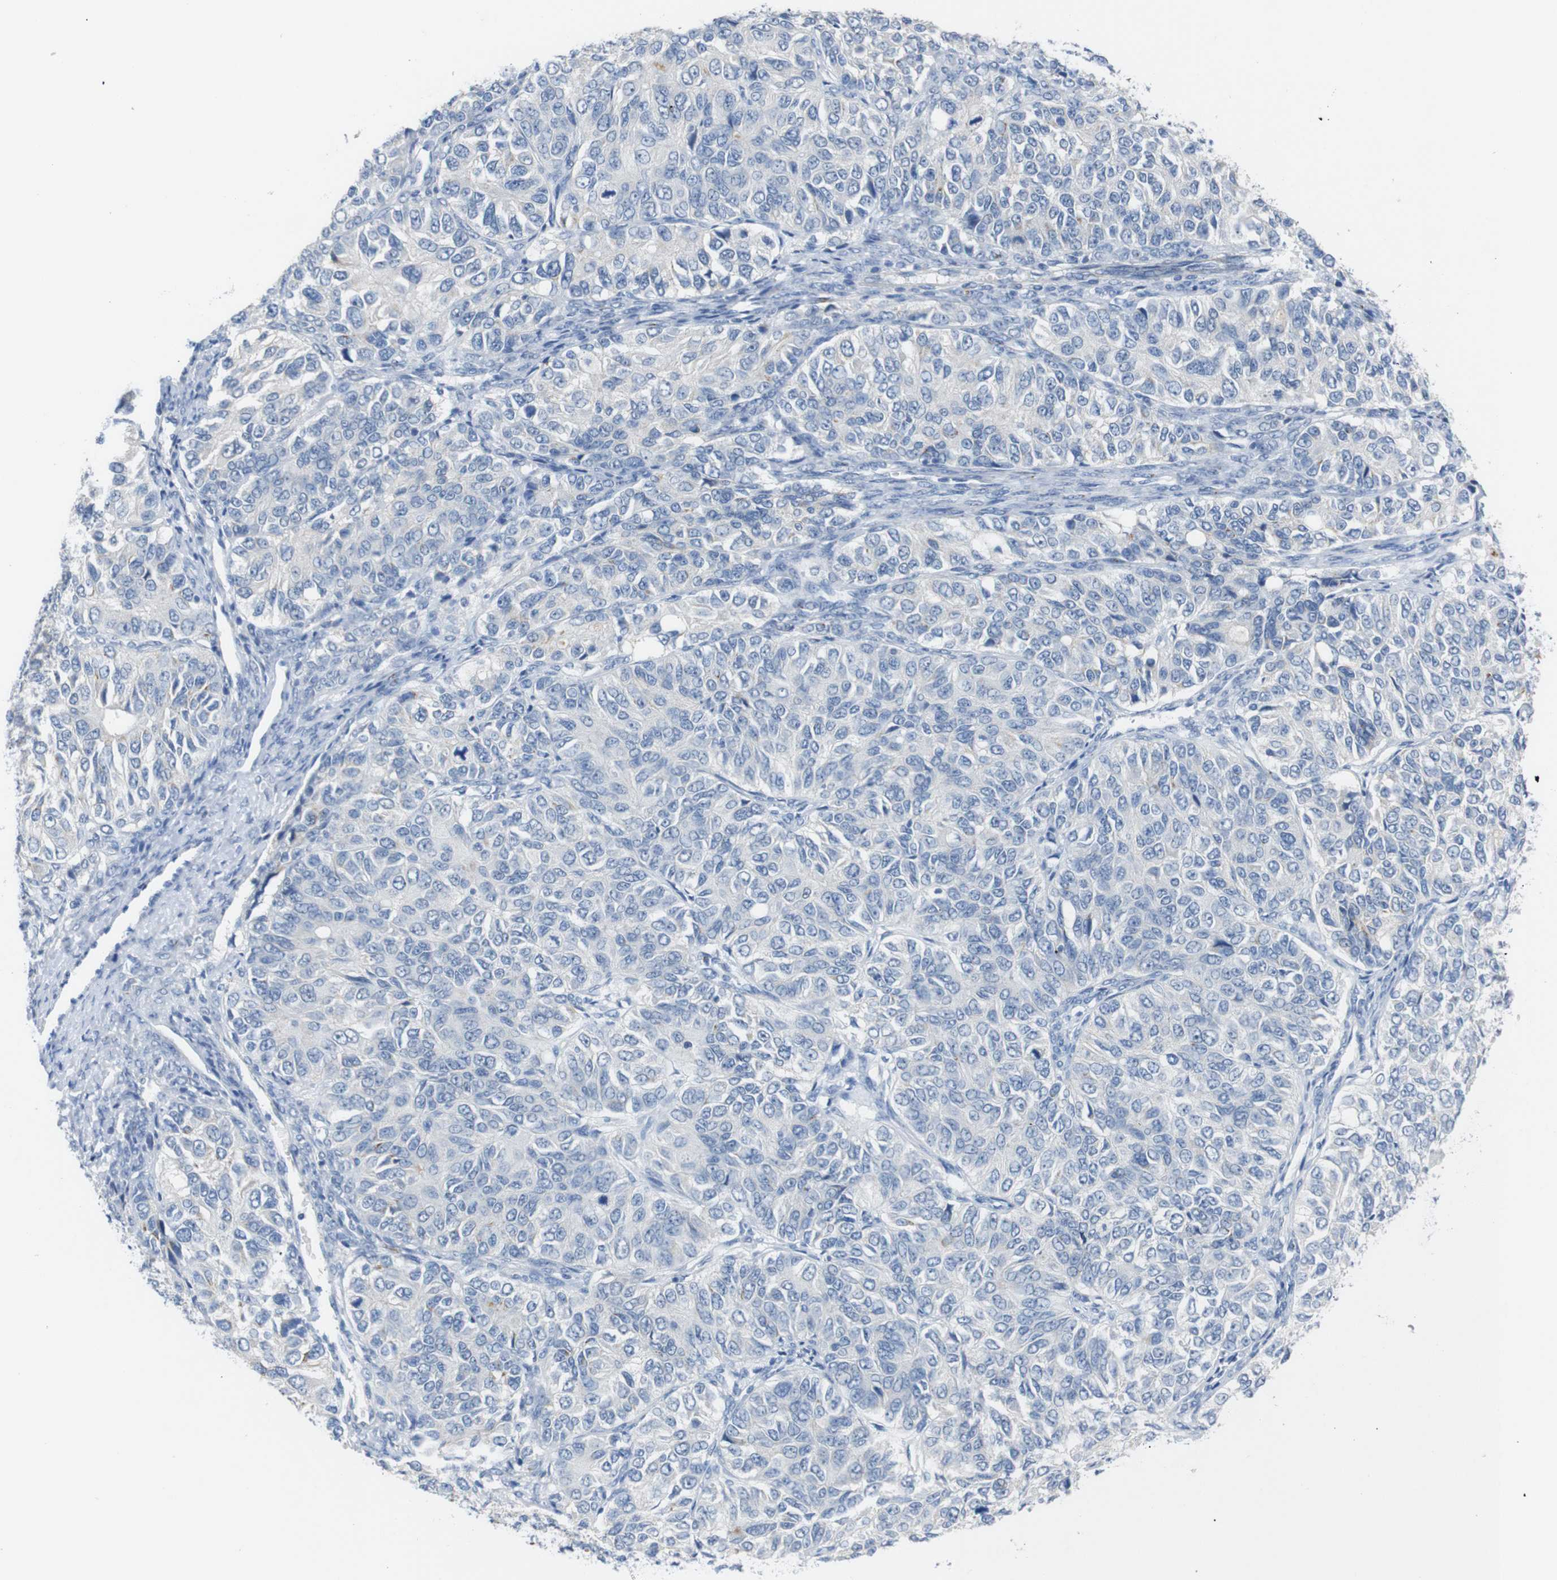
{"staining": {"intensity": "negative", "quantity": "none", "location": "none"}, "tissue": "ovarian cancer", "cell_type": "Tumor cells", "image_type": "cancer", "snomed": [{"axis": "morphology", "description": "Carcinoma, endometroid"}, {"axis": "topography", "description": "Ovary"}], "caption": "IHC image of ovarian cancer (endometroid carcinoma) stained for a protein (brown), which exhibits no expression in tumor cells.", "gene": "CHRM5", "patient": {"sex": "female", "age": 51}}